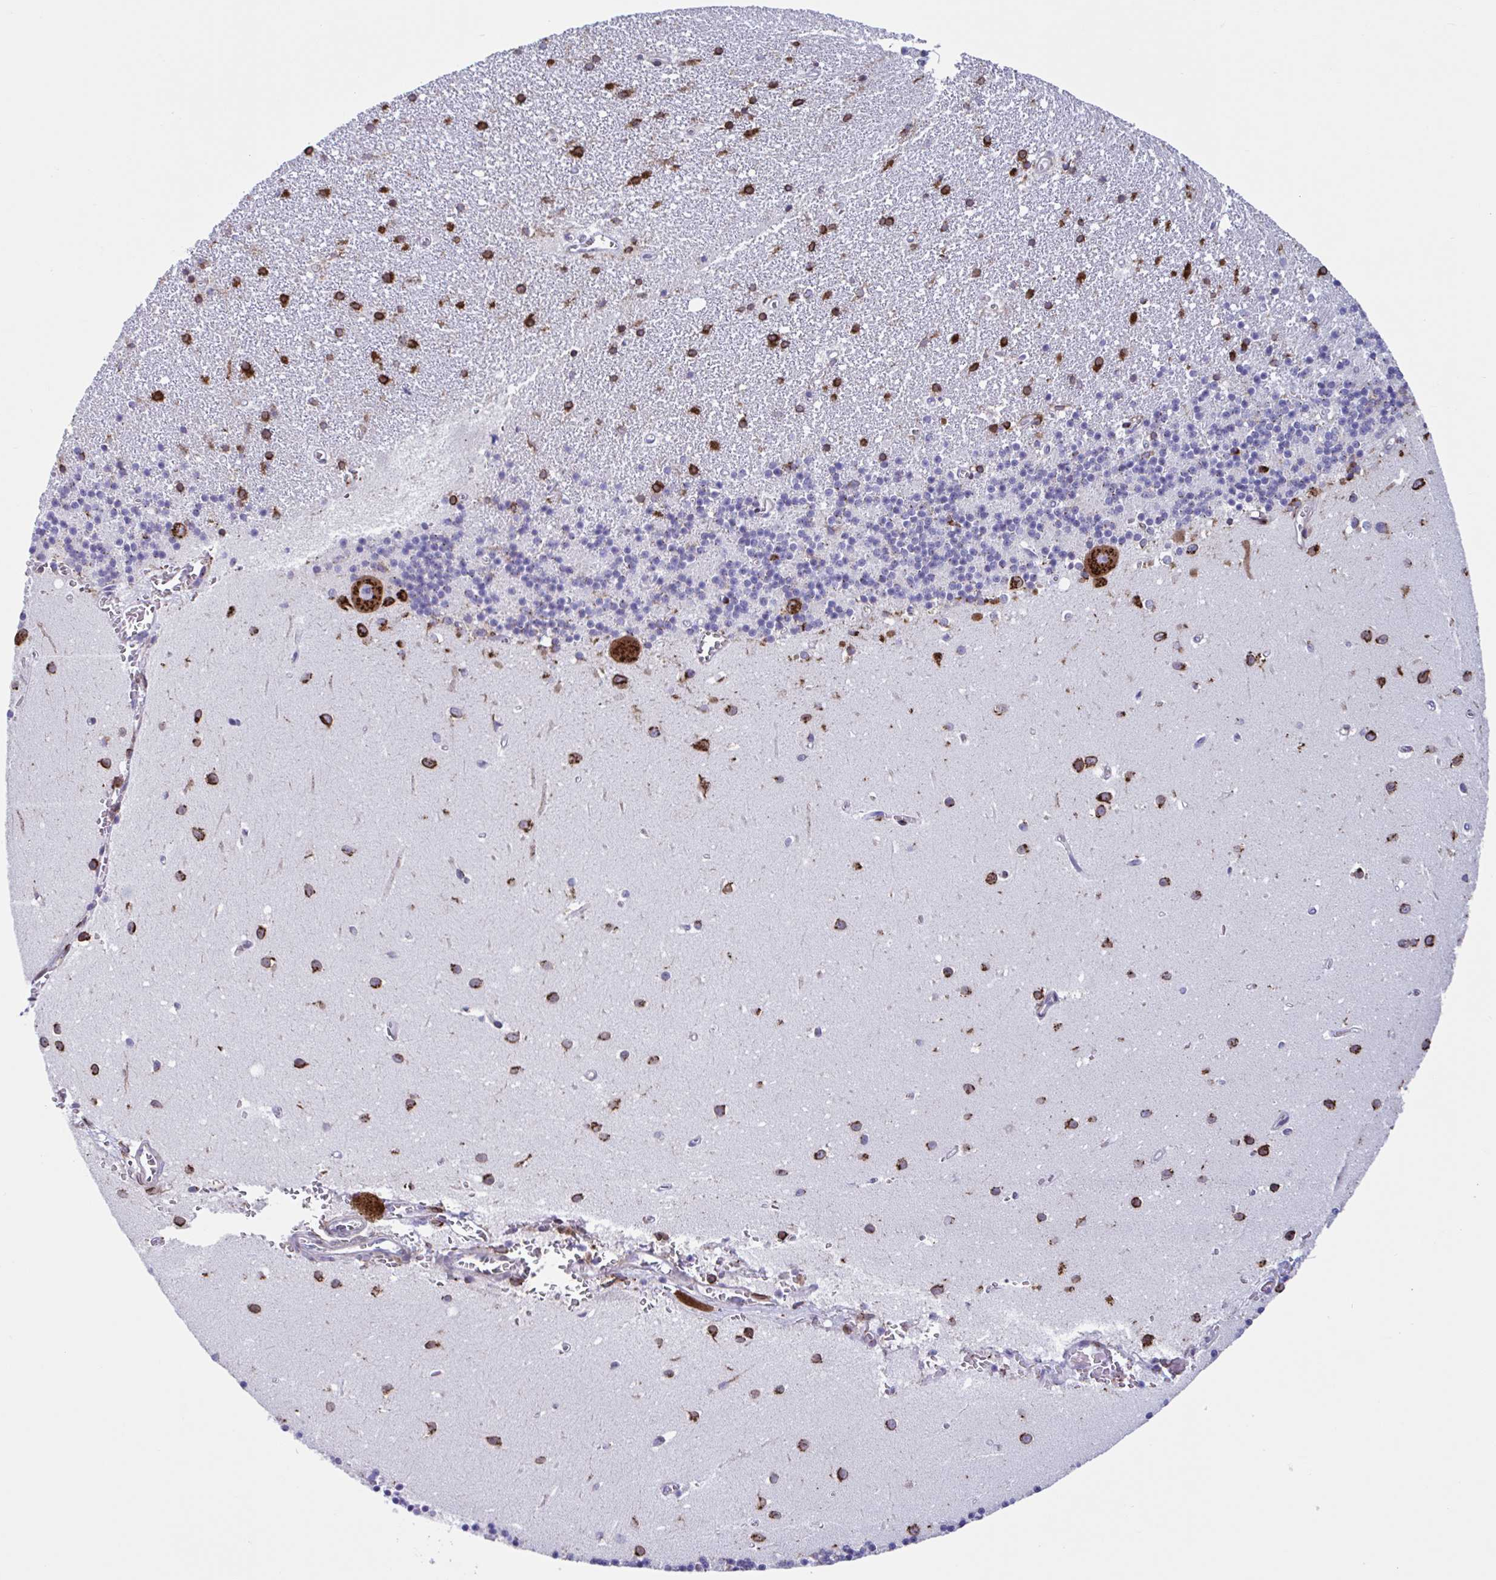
{"staining": {"intensity": "weak", "quantity": "25%-75%", "location": "cytoplasmic/membranous"}, "tissue": "cerebellum", "cell_type": "Cells in granular layer", "image_type": "normal", "snomed": [{"axis": "morphology", "description": "Normal tissue, NOS"}, {"axis": "topography", "description": "Cerebellum"}], "caption": "Normal cerebellum reveals weak cytoplasmic/membranous expression in about 25%-75% of cells in granular layer, visualized by immunohistochemistry.", "gene": "RFK", "patient": {"sex": "male", "age": 54}}